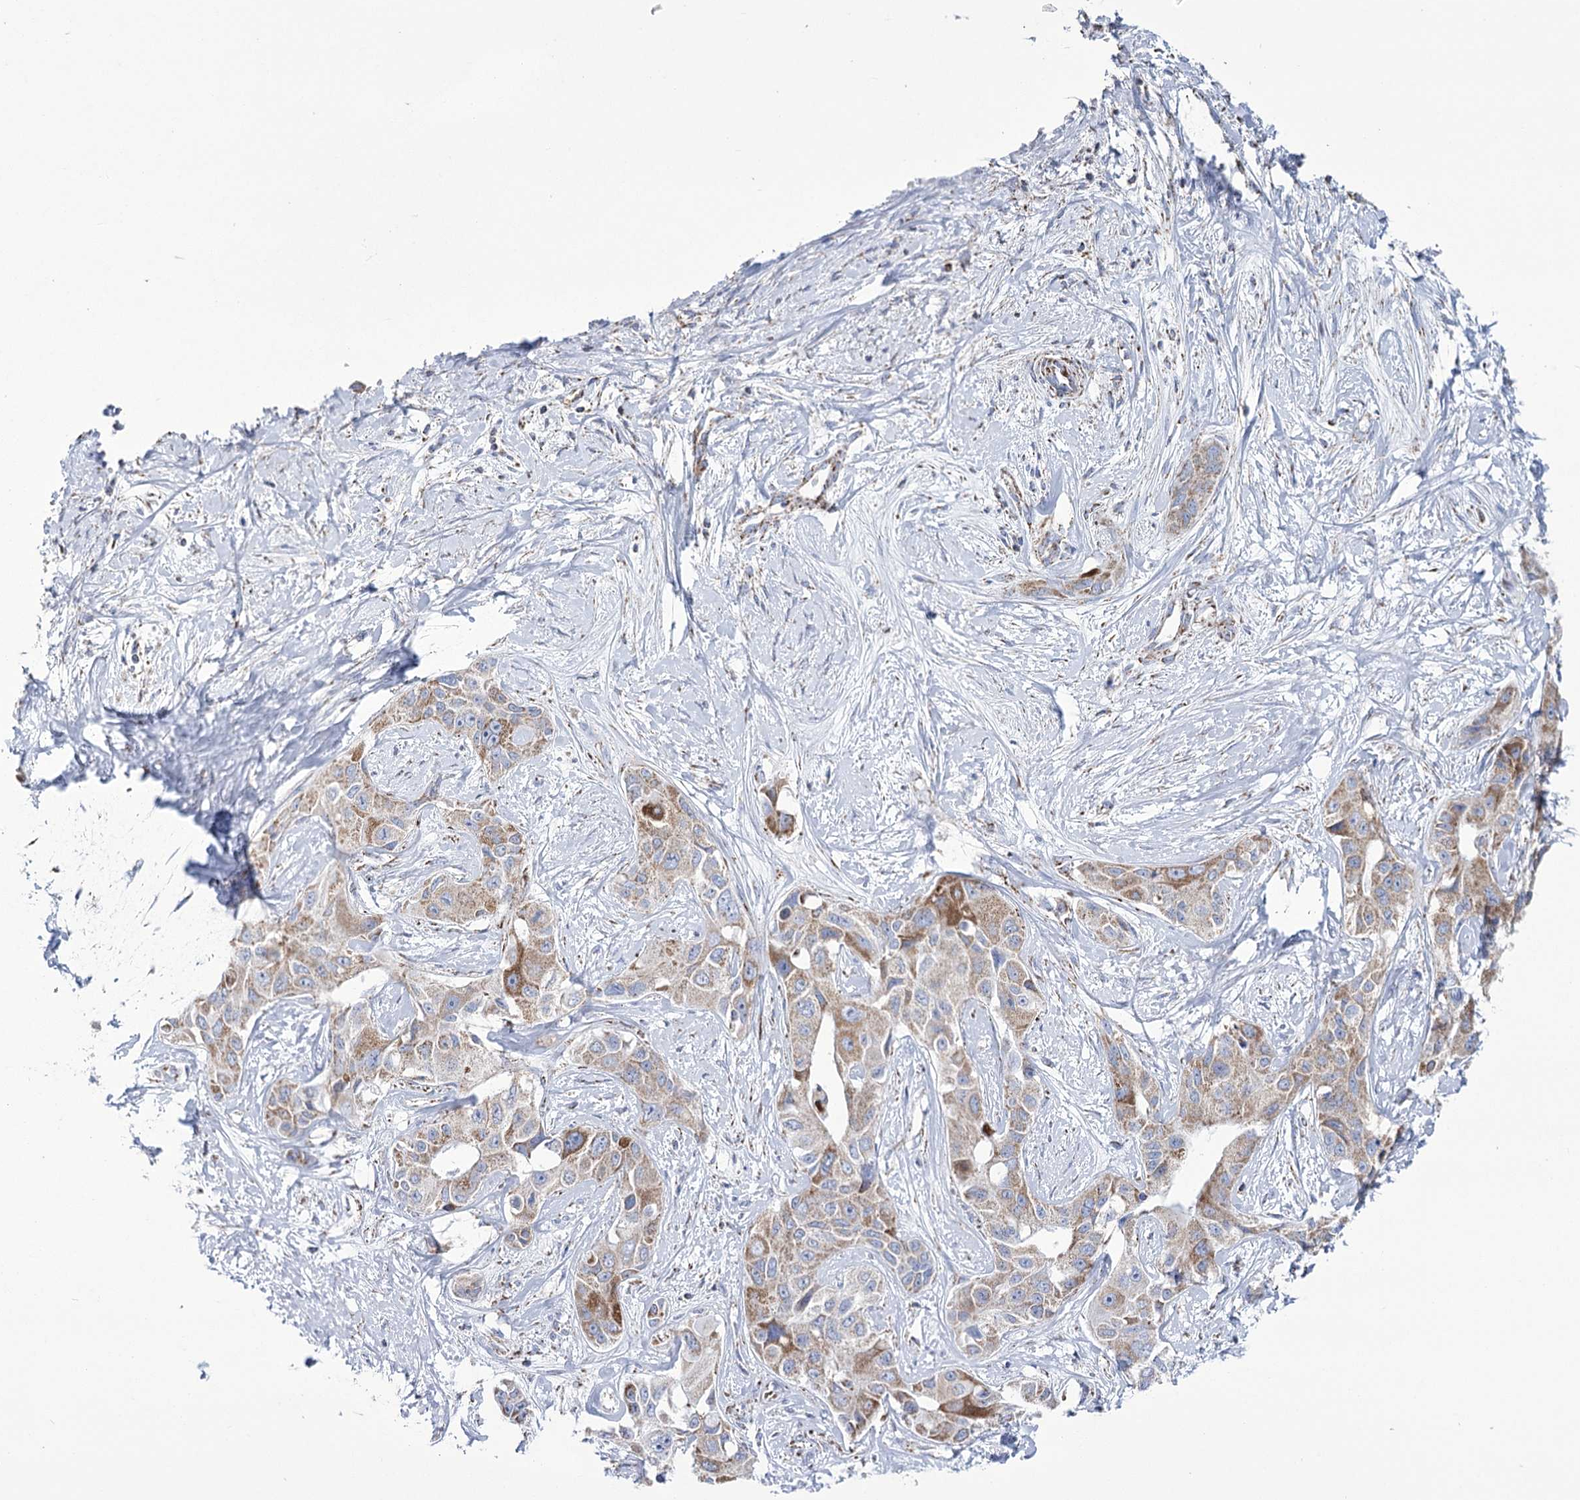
{"staining": {"intensity": "moderate", "quantity": ">75%", "location": "cytoplasmic/membranous"}, "tissue": "liver cancer", "cell_type": "Tumor cells", "image_type": "cancer", "snomed": [{"axis": "morphology", "description": "Cholangiocarcinoma"}, {"axis": "topography", "description": "Liver"}], "caption": "This is an image of immunohistochemistry staining of liver cancer (cholangiocarcinoma), which shows moderate positivity in the cytoplasmic/membranous of tumor cells.", "gene": "PDHB", "patient": {"sex": "male", "age": 59}}